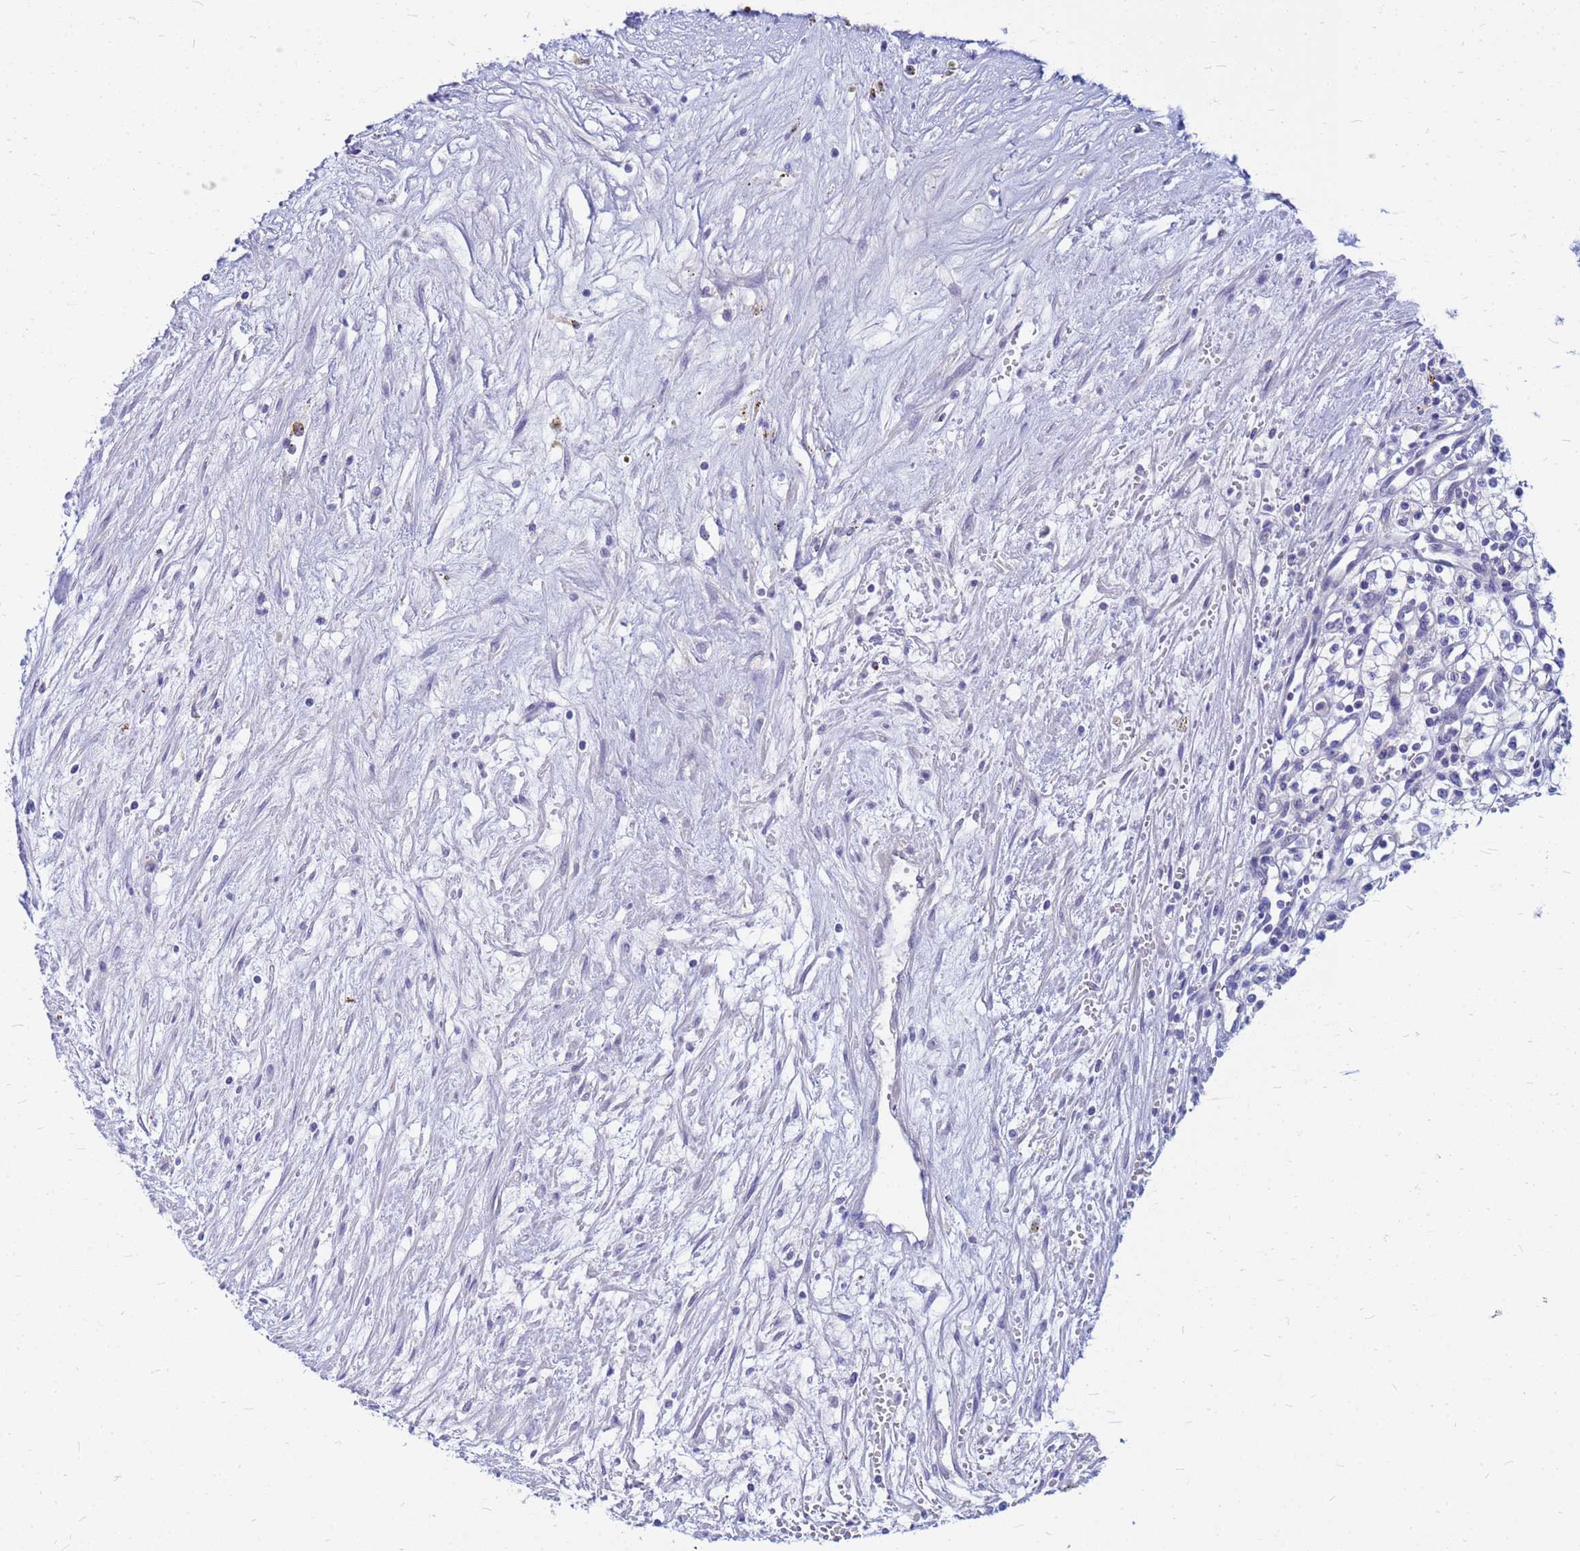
{"staining": {"intensity": "negative", "quantity": "none", "location": "none"}, "tissue": "renal cancer", "cell_type": "Tumor cells", "image_type": "cancer", "snomed": [{"axis": "morphology", "description": "Adenocarcinoma, NOS"}, {"axis": "topography", "description": "Kidney"}], "caption": "Immunohistochemistry histopathology image of neoplastic tissue: human adenocarcinoma (renal) stained with DAB shows no significant protein expression in tumor cells.", "gene": "DPRX", "patient": {"sex": "male", "age": 59}}